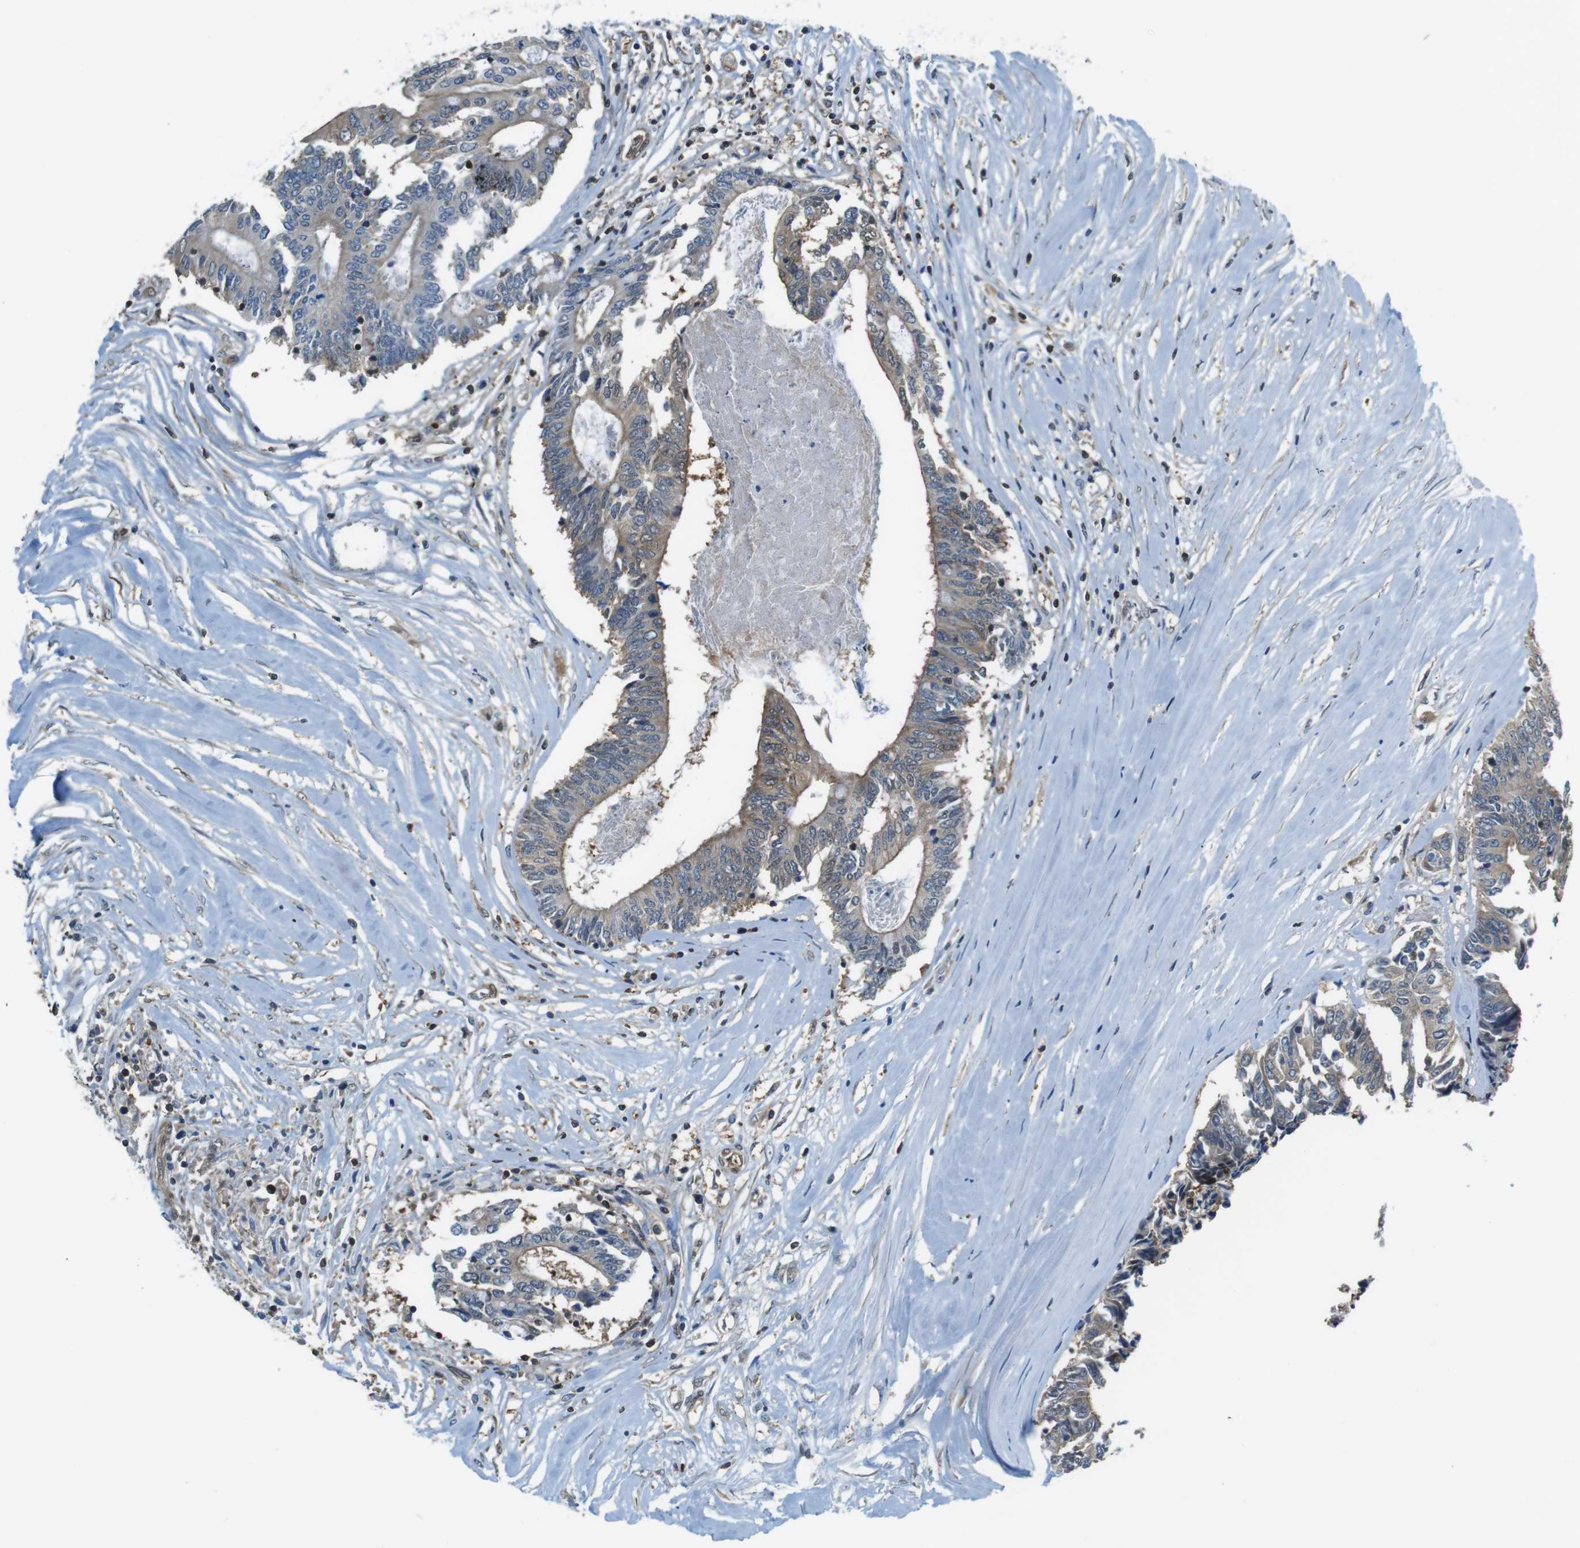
{"staining": {"intensity": "weak", "quantity": ">75%", "location": "cytoplasmic/membranous"}, "tissue": "colorectal cancer", "cell_type": "Tumor cells", "image_type": "cancer", "snomed": [{"axis": "morphology", "description": "Adenocarcinoma, NOS"}, {"axis": "topography", "description": "Rectum"}], "caption": "An image of colorectal cancer (adenocarcinoma) stained for a protein reveals weak cytoplasmic/membranous brown staining in tumor cells.", "gene": "TES", "patient": {"sex": "male", "age": 63}}